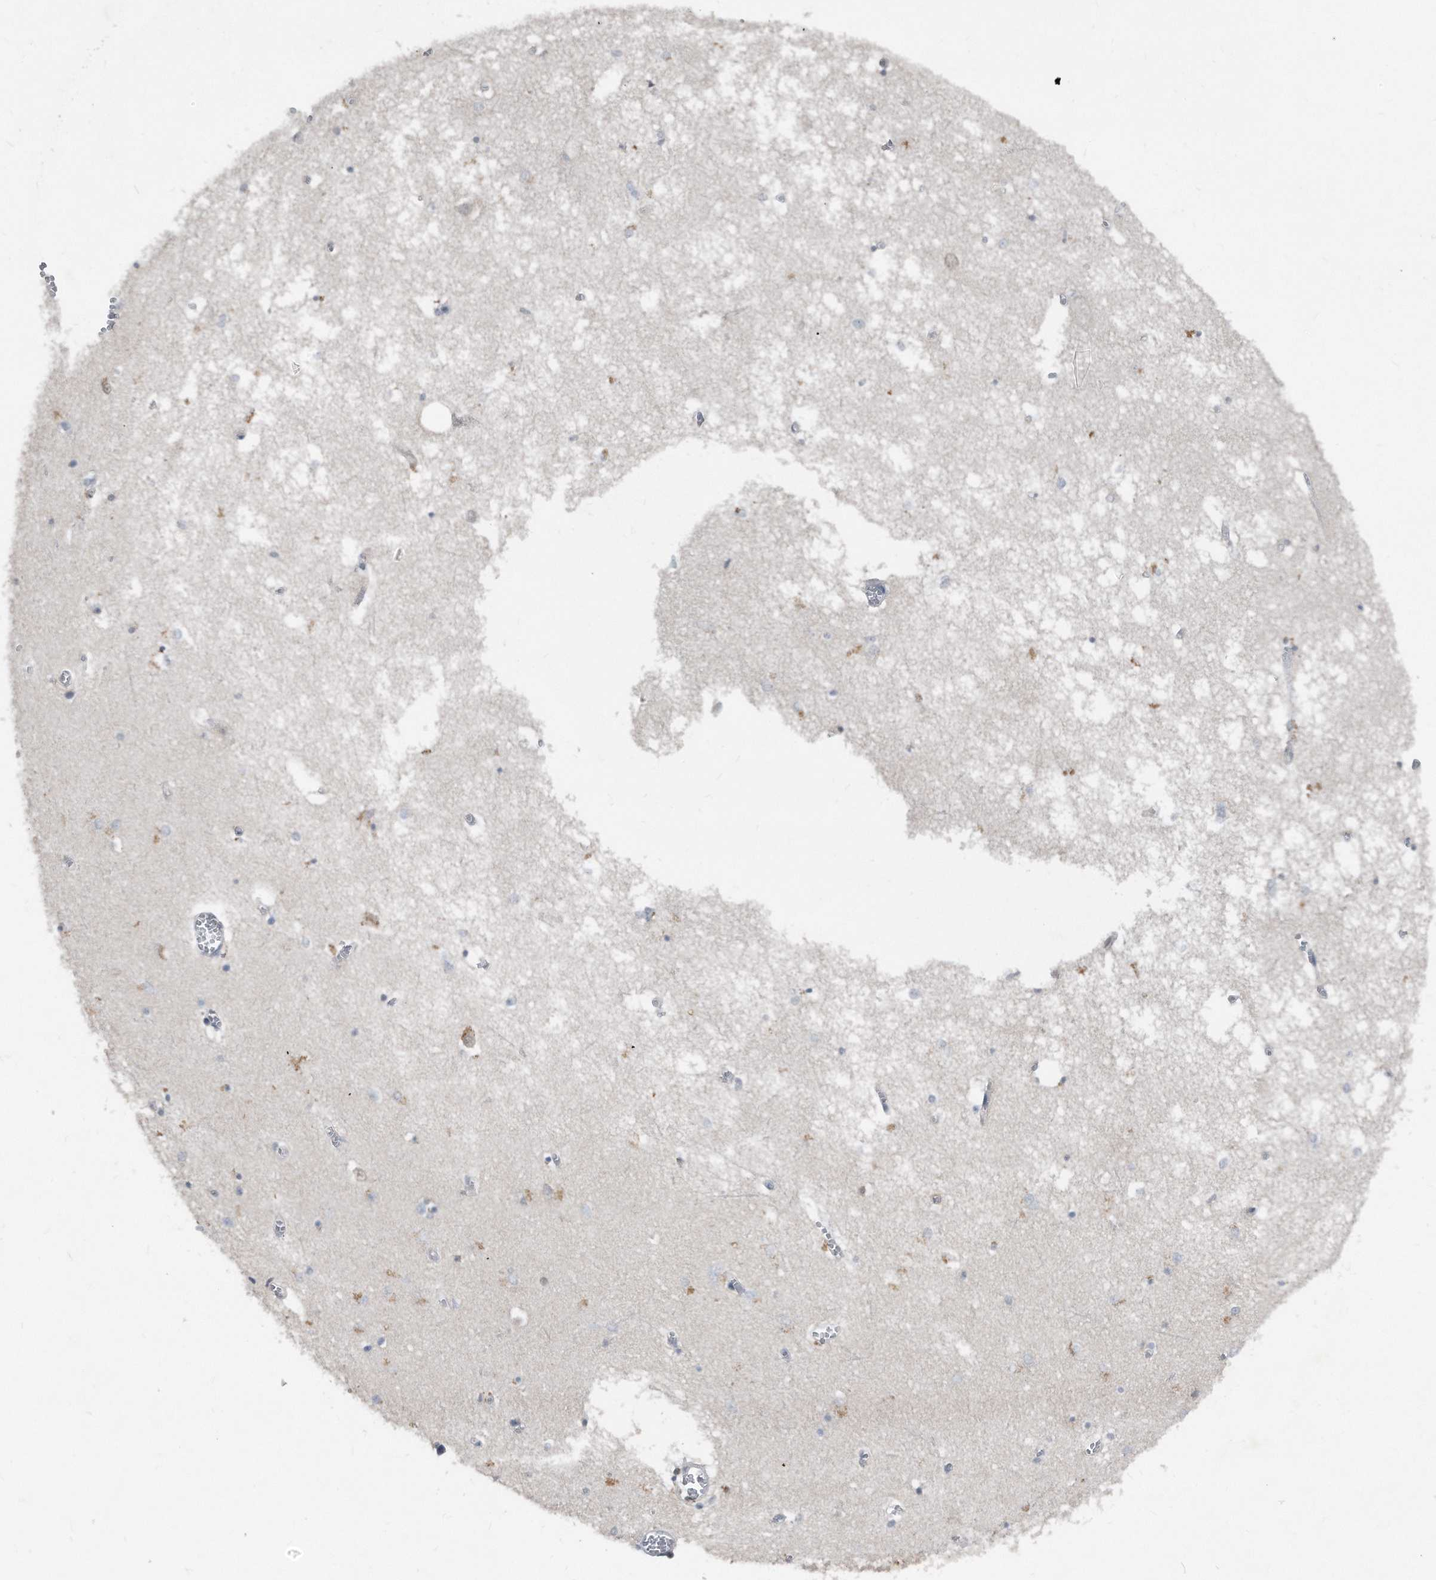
{"staining": {"intensity": "negative", "quantity": "none", "location": "none"}, "tissue": "hippocampus", "cell_type": "Glial cells", "image_type": "normal", "snomed": [{"axis": "morphology", "description": "Normal tissue, NOS"}, {"axis": "topography", "description": "Hippocampus"}], "caption": "The photomicrograph shows no staining of glial cells in benign hippocampus.", "gene": "MAP2K6", "patient": {"sex": "male", "age": 70}}